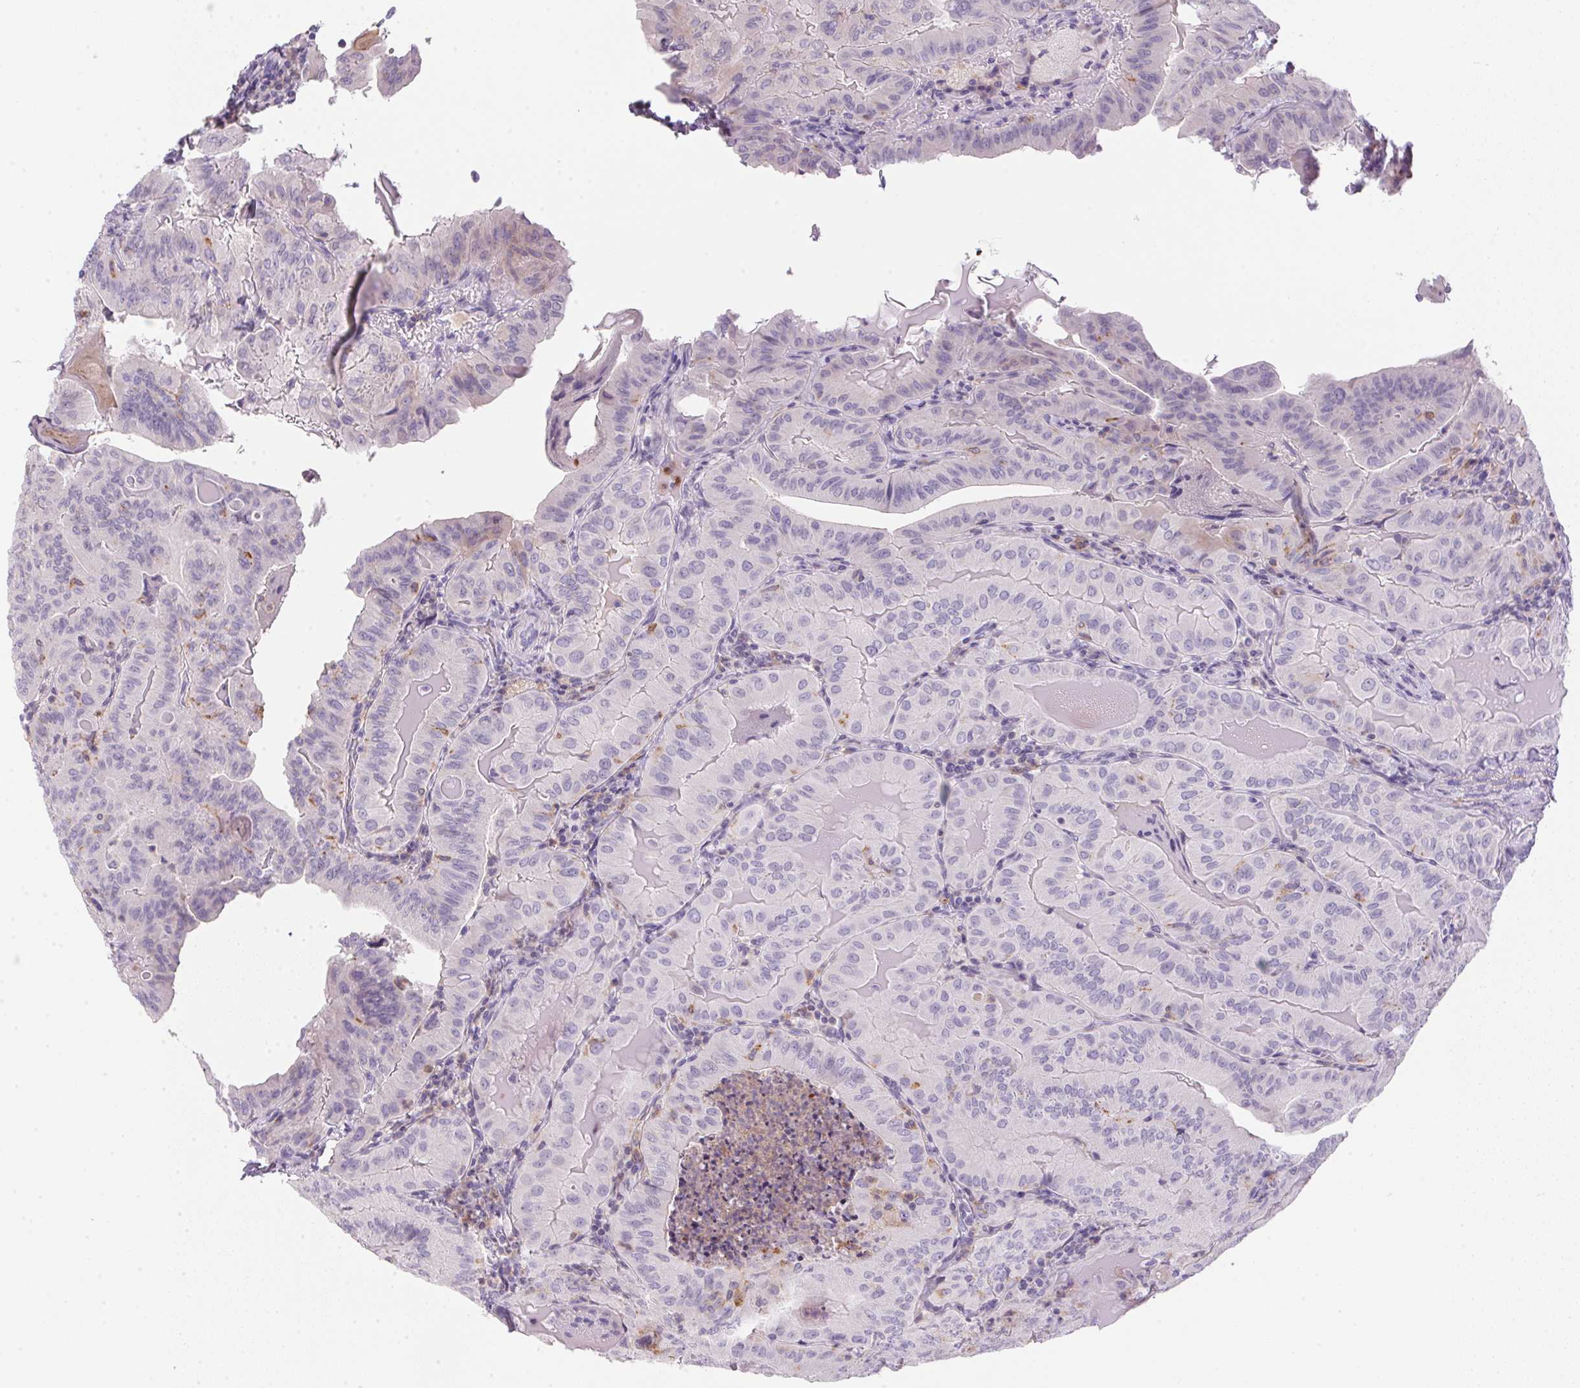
{"staining": {"intensity": "weak", "quantity": "<25%", "location": "cytoplasmic/membranous"}, "tissue": "thyroid cancer", "cell_type": "Tumor cells", "image_type": "cancer", "snomed": [{"axis": "morphology", "description": "Papillary adenocarcinoma, NOS"}, {"axis": "topography", "description": "Thyroid gland"}], "caption": "Immunohistochemistry micrograph of thyroid cancer (papillary adenocarcinoma) stained for a protein (brown), which exhibits no staining in tumor cells.", "gene": "ECPAS", "patient": {"sex": "female", "age": 68}}